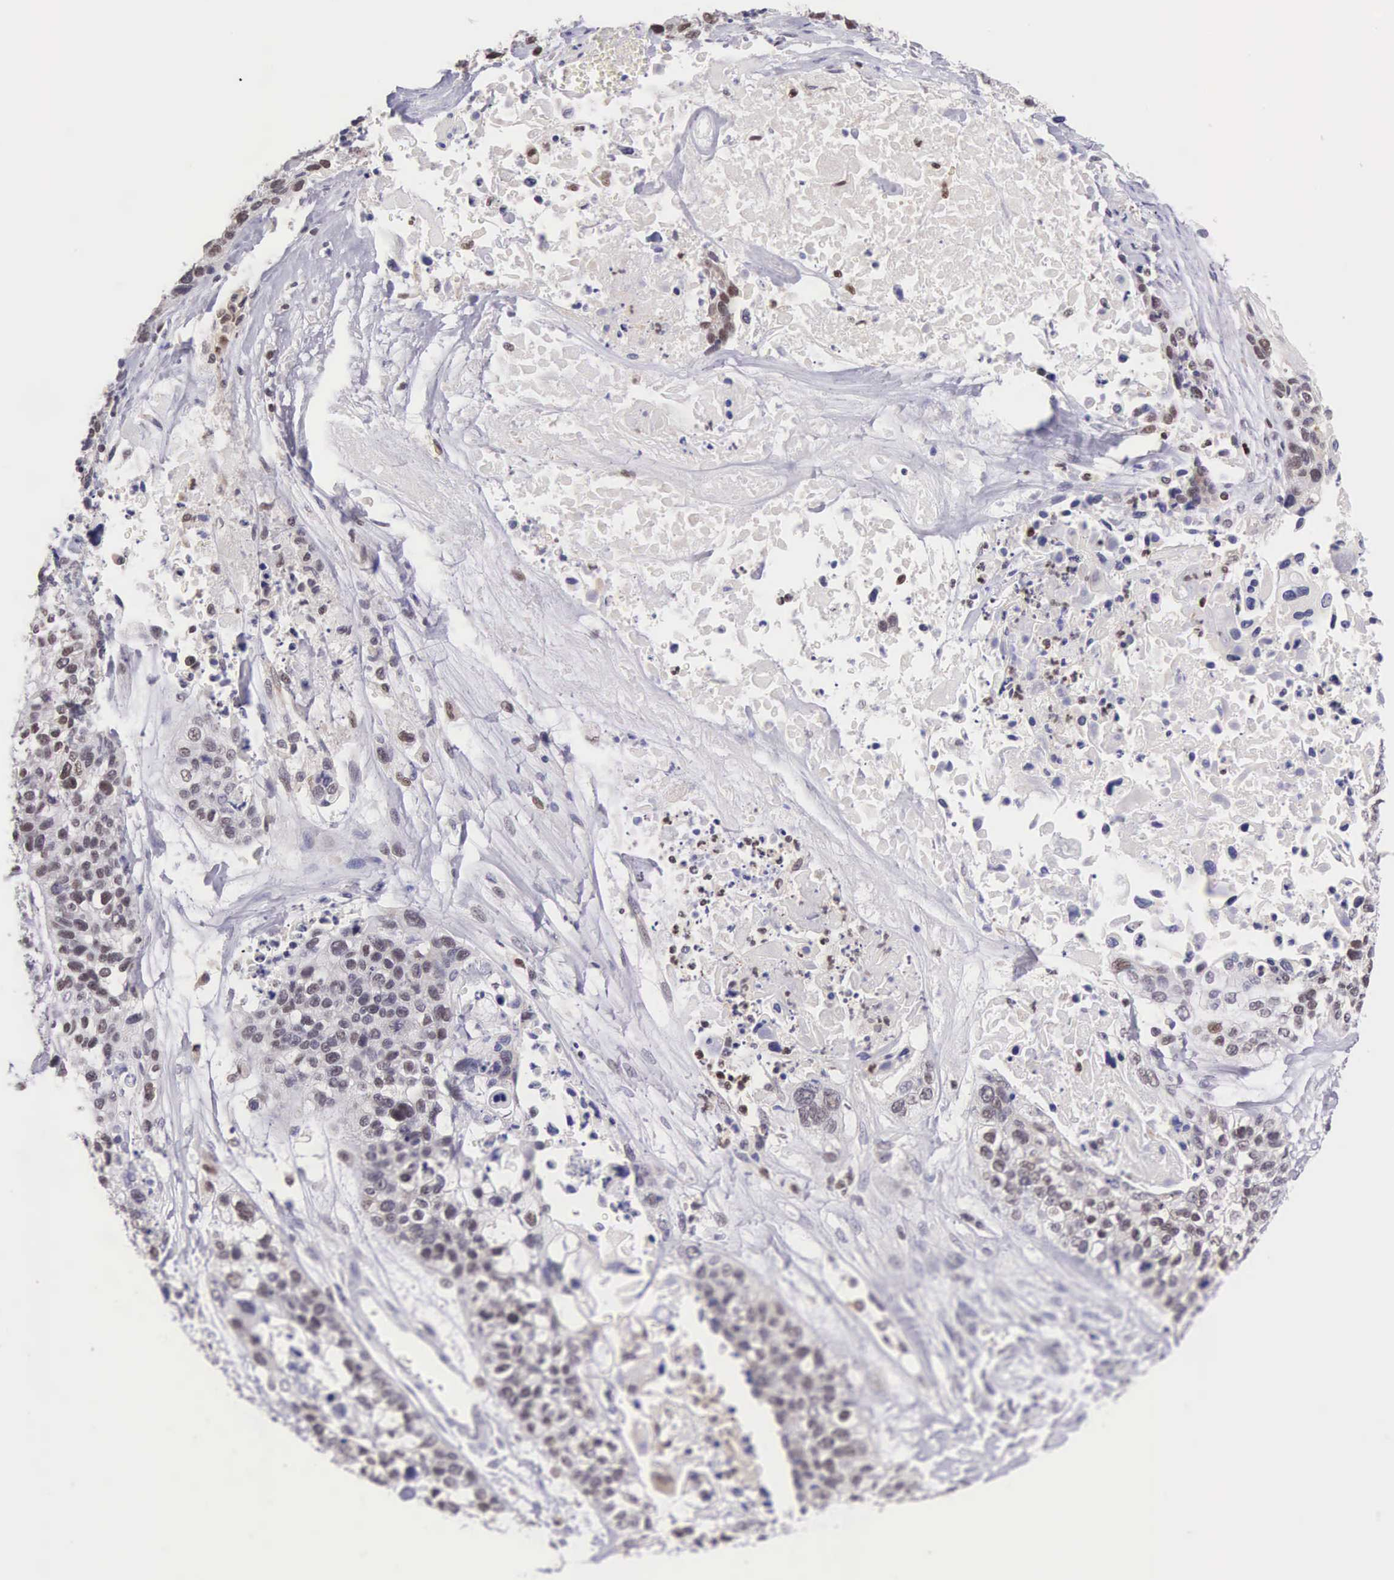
{"staining": {"intensity": "weak", "quantity": "25%-75%", "location": "nuclear"}, "tissue": "lung cancer", "cell_type": "Tumor cells", "image_type": "cancer", "snomed": [{"axis": "morphology", "description": "Squamous cell carcinoma, NOS"}, {"axis": "topography", "description": "Lymph node"}, {"axis": "topography", "description": "Lung"}], "caption": "Squamous cell carcinoma (lung) stained for a protein (brown) displays weak nuclear positive positivity in approximately 25%-75% of tumor cells.", "gene": "GRK3", "patient": {"sex": "male", "age": 74}}